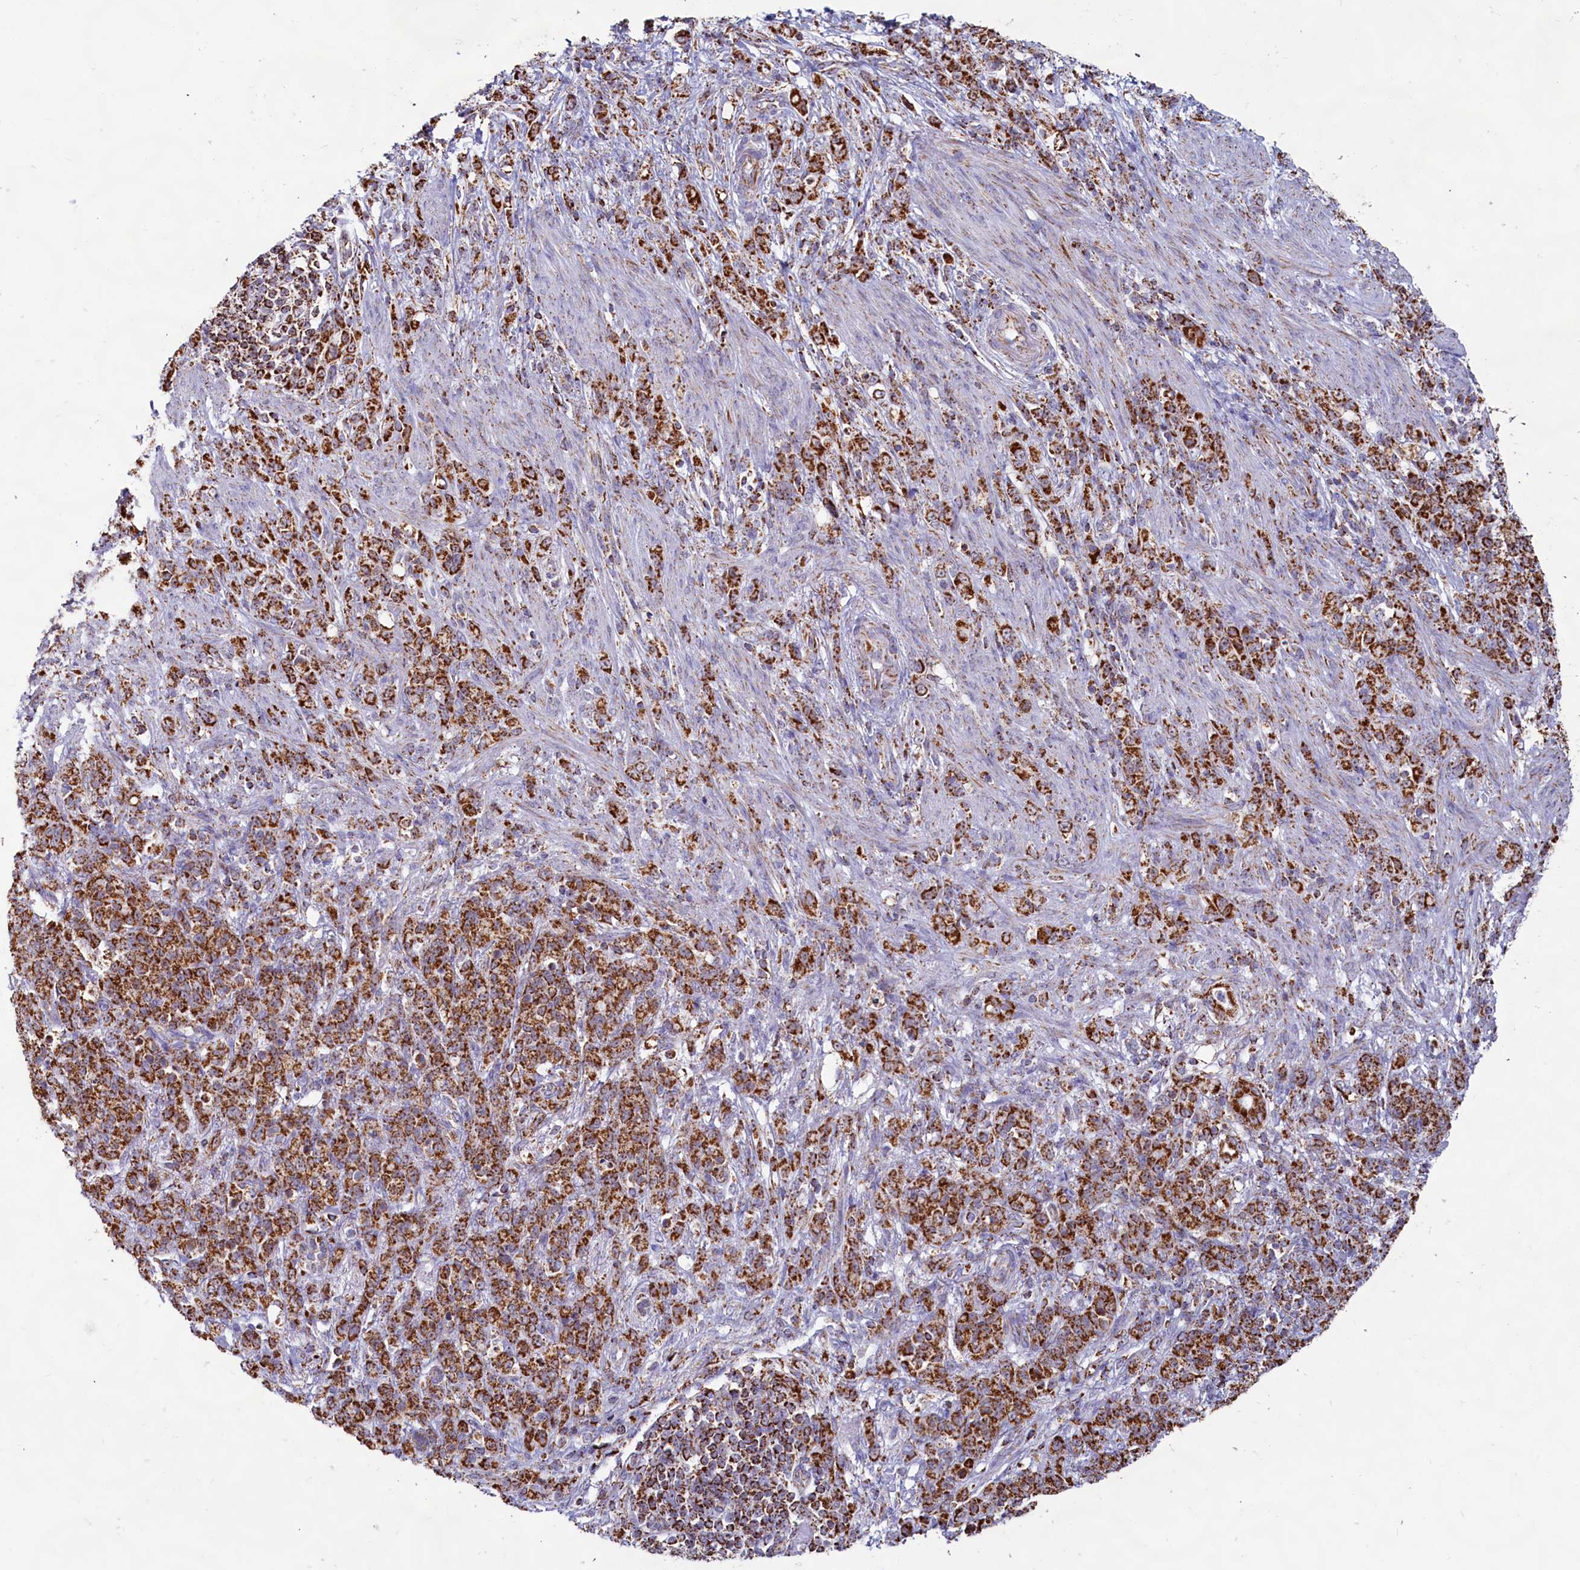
{"staining": {"intensity": "strong", "quantity": ">75%", "location": "cytoplasmic/membranous"}, "tissue": "stomach cancer", "cell_type": "Tumor cells", "image_type": "cancer", "snomed": [{"axis": "morphology", "description": "Adenocarcinoma, NOS"}, {"axis": "topography", "description": "Stomach"}], "caption": "IHC micrograph of neoplastic tissue: human stomach cancer stained using immunohistochemistry displays high levels of strong protein expression localized specifically in the cytoplasmic/membranous of tumor cells, appearing as a cytoplasmic/membranous brown color.", "gene": "C1D", "patient": {"sex": "female", "age": 79}}